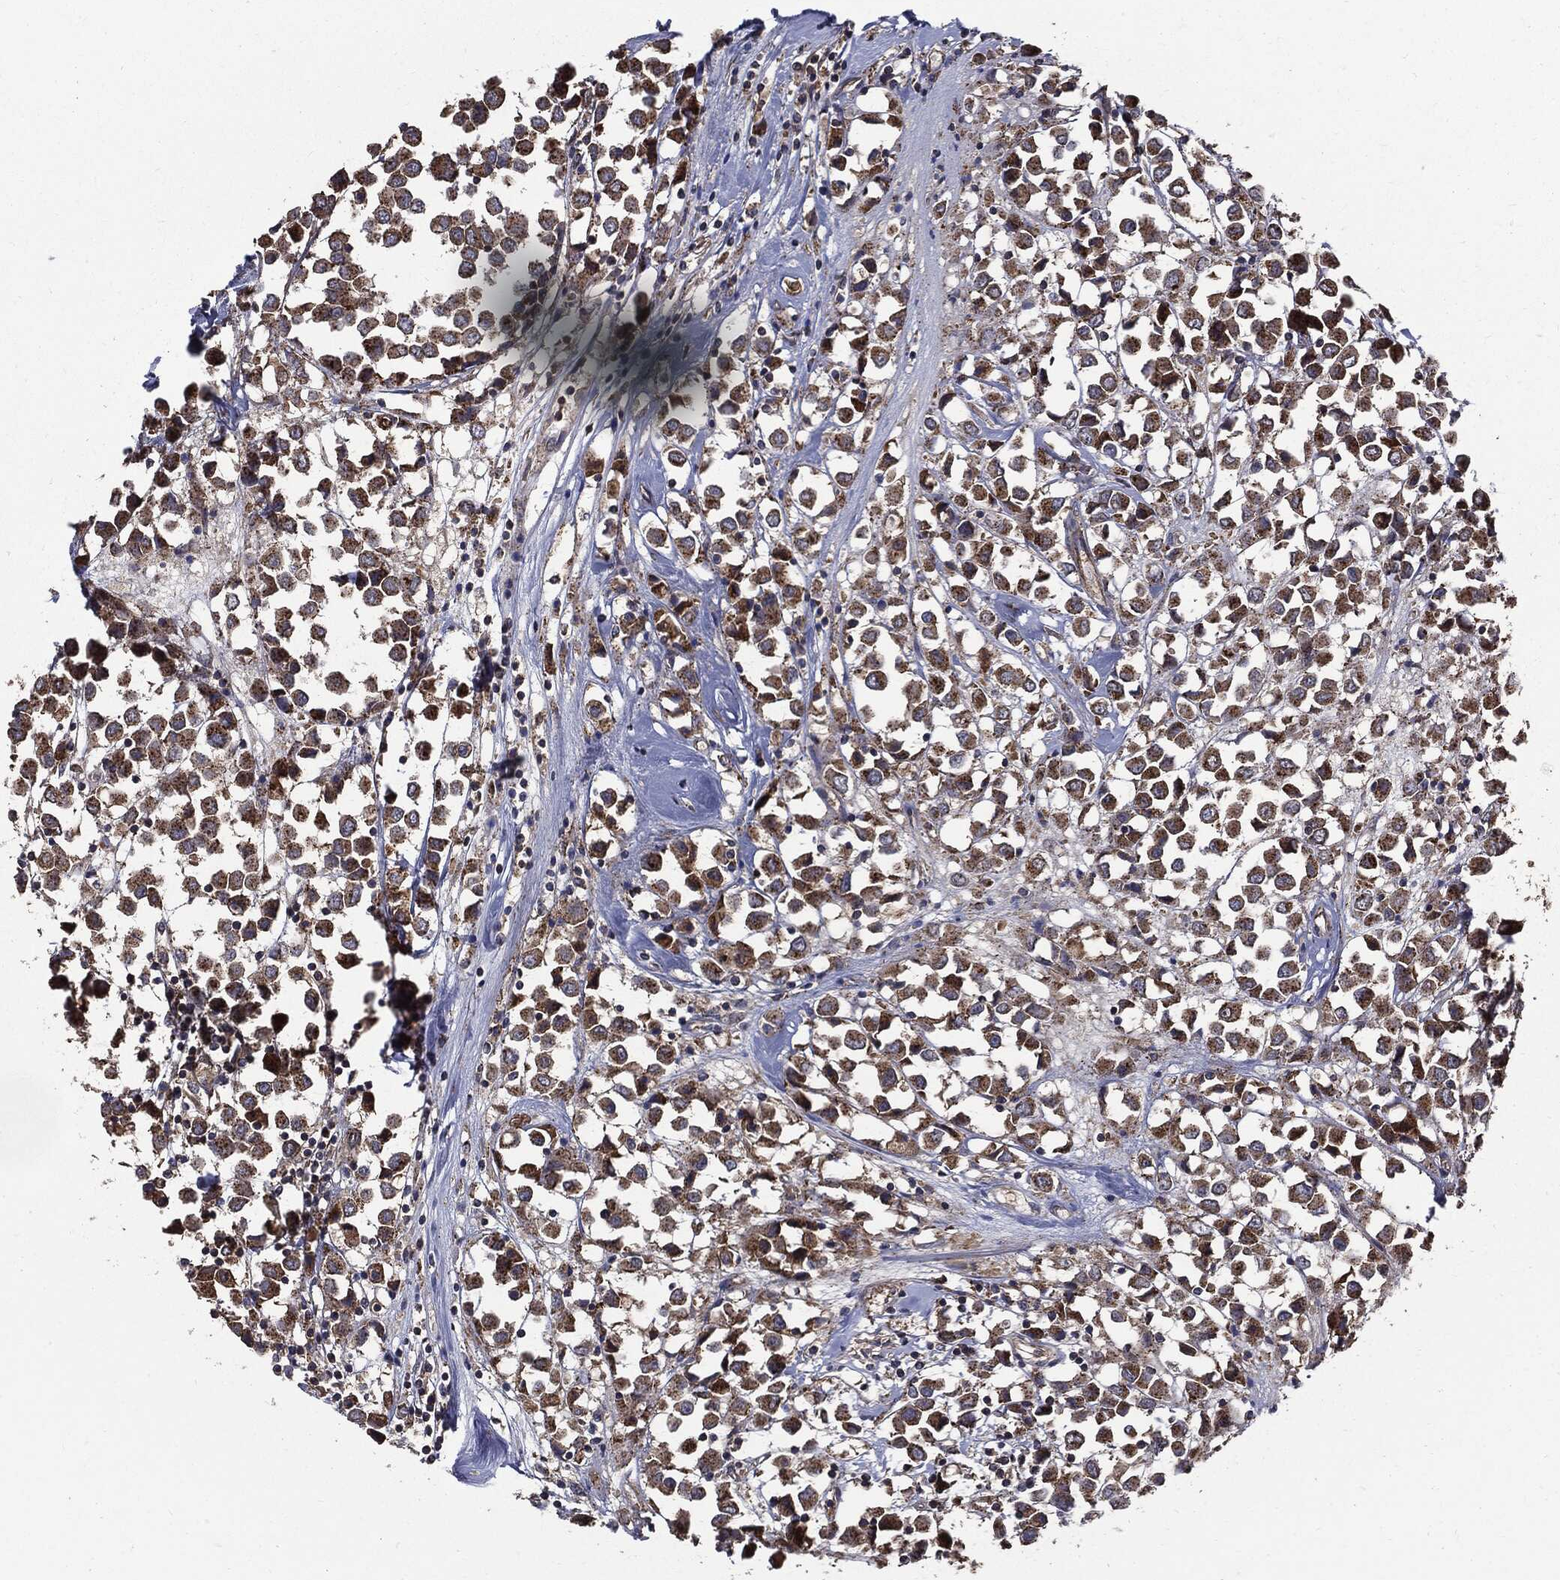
{"staining": {"intensity": "strong", "quantity": ">75%", "location": "cytoplasmic/membranous"}, "tissue": "breast cancer", "cell_type": "Tumor cells", "image_type": "cancer", "snomed": [{"axis": "morphology", "description": "Duct carcinoma"}, {"axis": "topography", "description": "Breast"}], "caption": "A high-resolution histopathology image shows immunohistochemistry staining of breast cancer, which demonstrates strong cytoplasmic/membranous expression in approximately >75% of tumor cells. The protein is shown in brown color, while the nuclei are stained blue.", "gene": "PDCD6IP", "patient": {"sex": "female", "age": 61}}